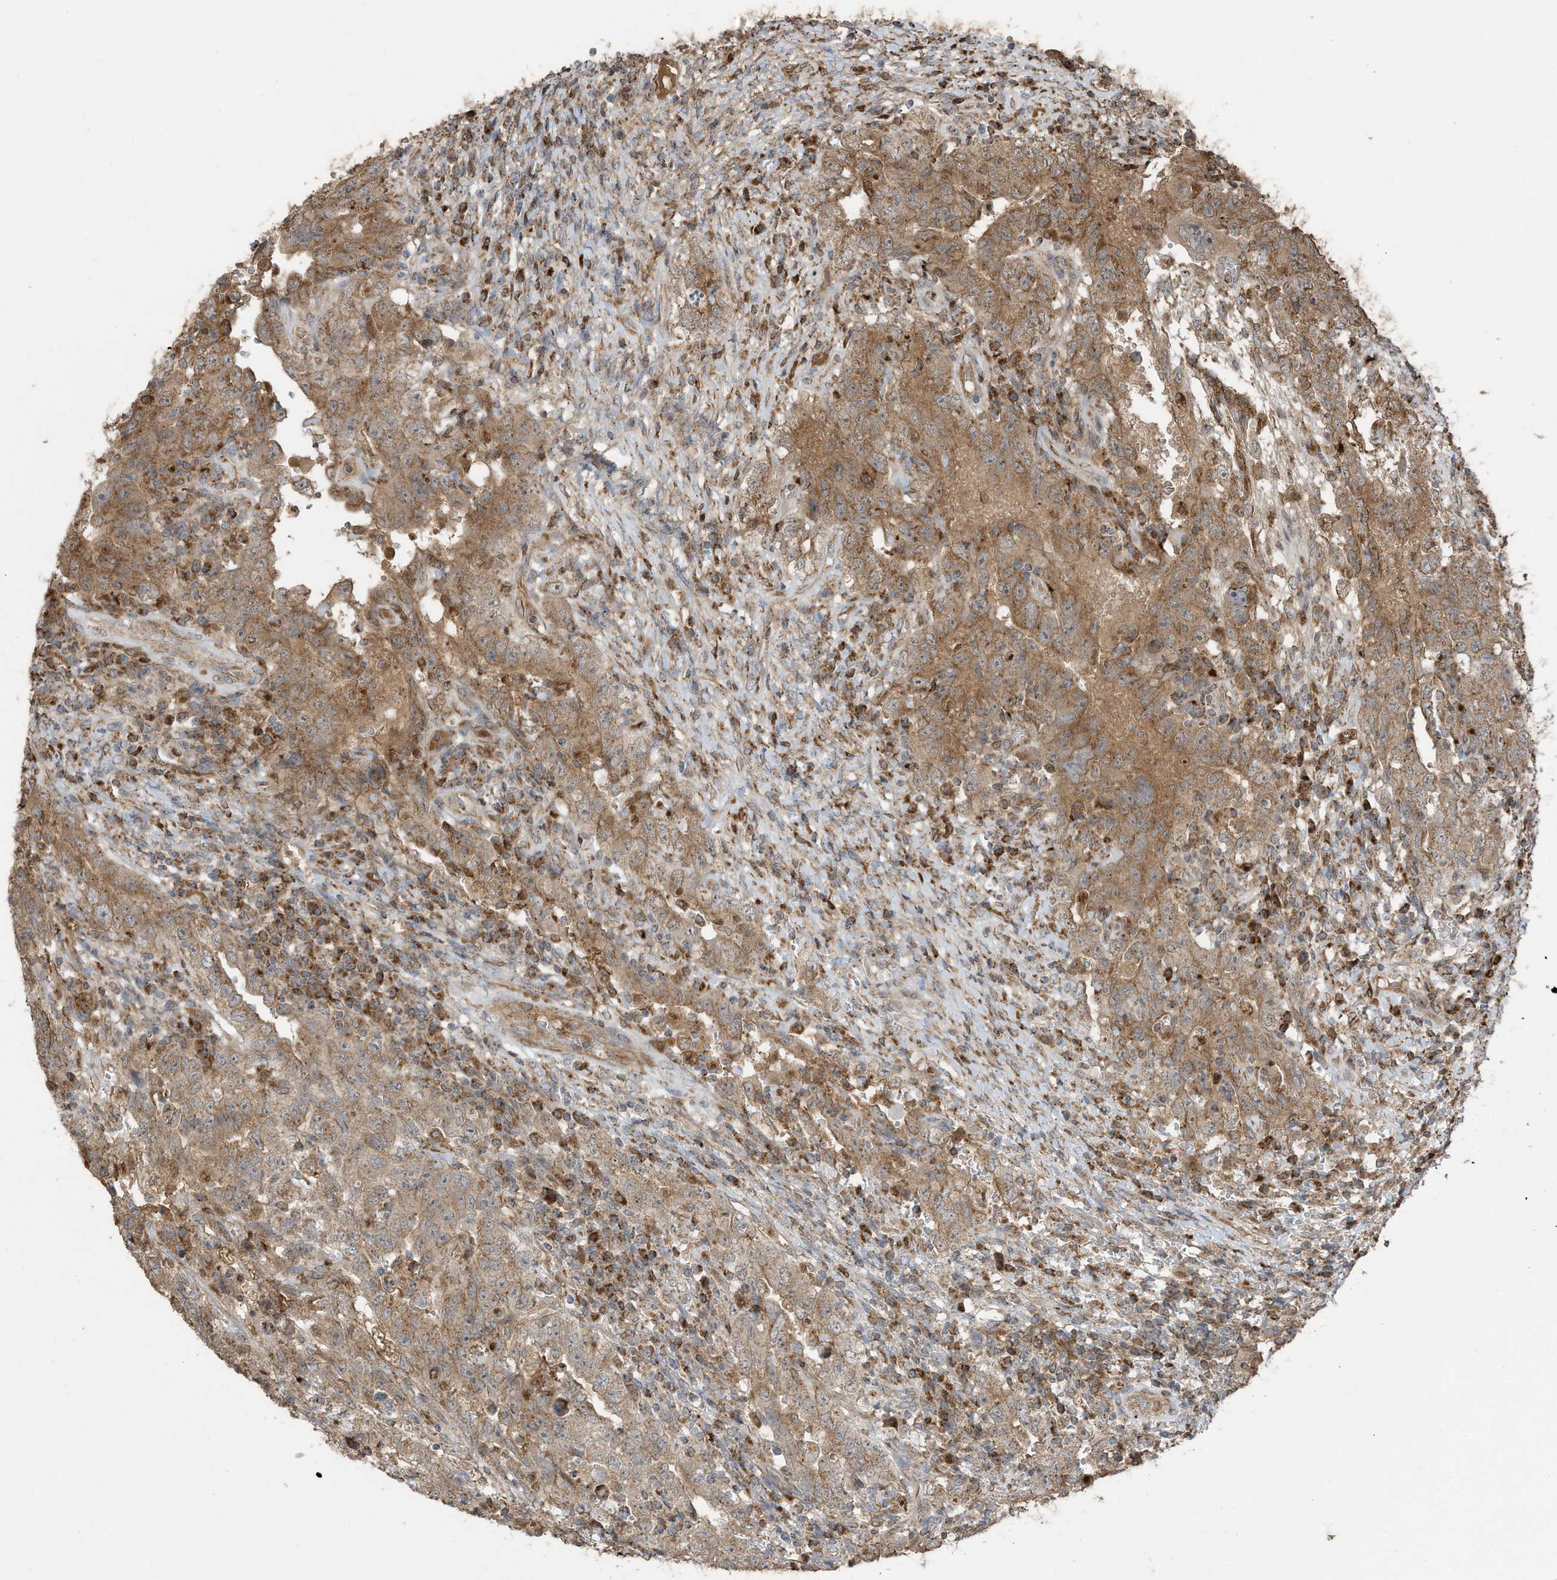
{"staining": {"intensity": "moderate", "quantity": ">75%", "location": "cytoplasmic/membranous"}, "tissue": "testis cancer", "cell_type": "Tumor cells", "image_type": "cancer", "snomed": [{"axis": "morphology", "description": "Carcinoma, Embryonal, NOS"}, {"axis": "topography", "description": "Testis"}], "caption": "Moderate cytoplasmic/membranous positivity for a protein is present in approximately >75% of tumor cells of testis cancer (embryonal carcinoma) using immunohistochemistry (IHC).", "gene": "C2orf74", "patient": {"sex": "male", "age": 26}}